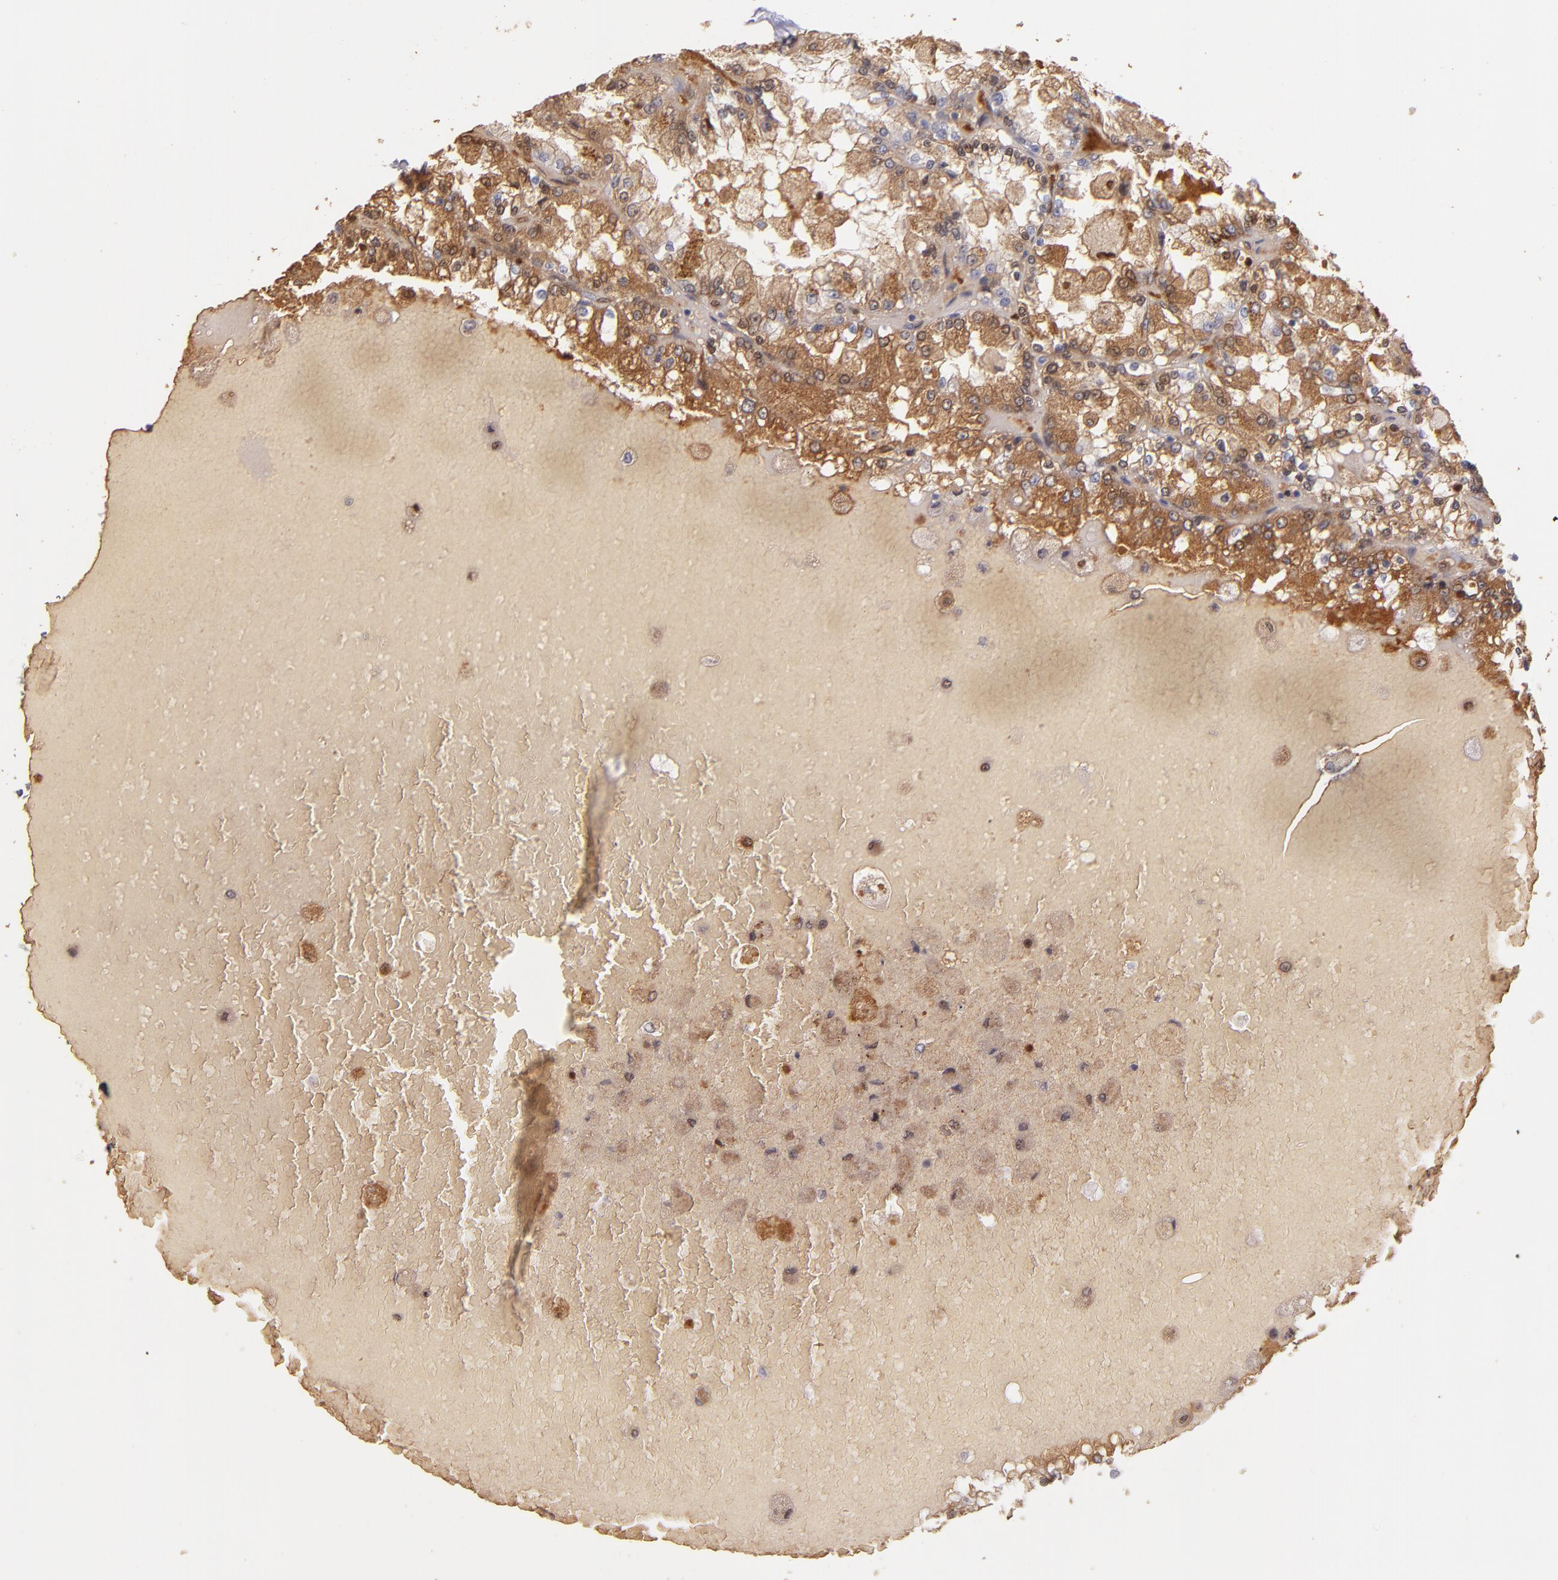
{"staining": {"intensity": "moderate", "quantity": ">75%", "location": "cytoplasmic/membranous"}, "tissue": "renal cancer", "cell_type": "Tumor cells", "image_type": "cancer", "snomed": [{"axis": "morphology", "description": "Adenocarcinoma, NOS"}, {"axis": "topography", "description": "Kidney"}], "caption": "Human adenocarcinoma (renal) stained with a brown dye demonstrates moderate cytoplasmic/membranous positive positivity in about >75% of tumor cells.", "gene": "SERPINC1", "patient": {"sex": "female", "age": 56}}